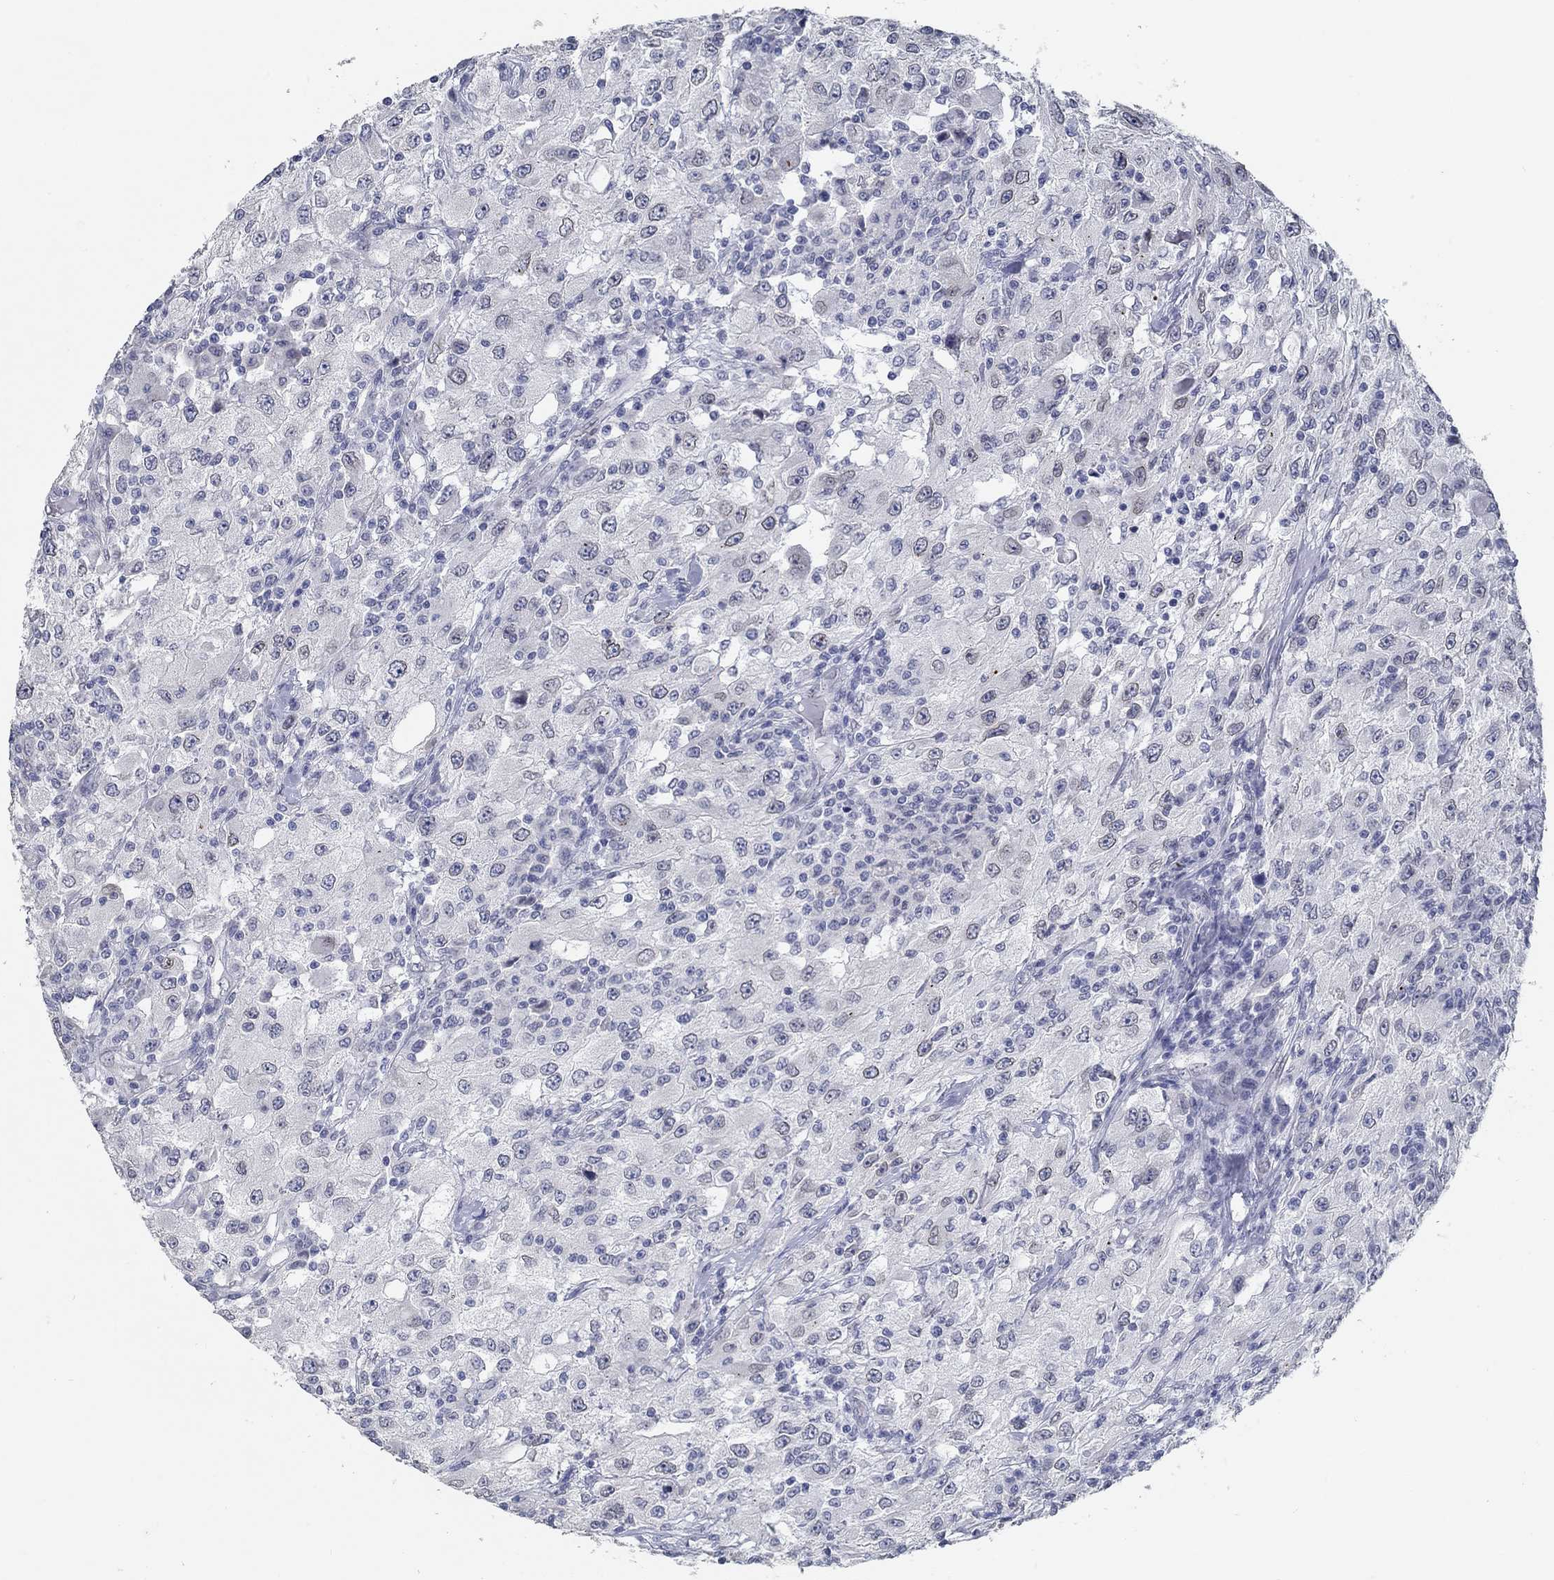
{"staining": {"intensity": "negative", "quantity": "none", "location": "none"}, "tissue": "renal cancer", "cell_type": "Tumor cells", "image_type": "cancer", "snomed": [{"axis": "morphology", "description": "Adenocarcinoma, NOS"}, {"axis": "topography", "description": "Kidney"}], "caption": "The micrograph exhibits no significant expression in tumor cells of renal cancer.", "gene": "NUP155", "patient": {"sex": "female", "age": 67}}